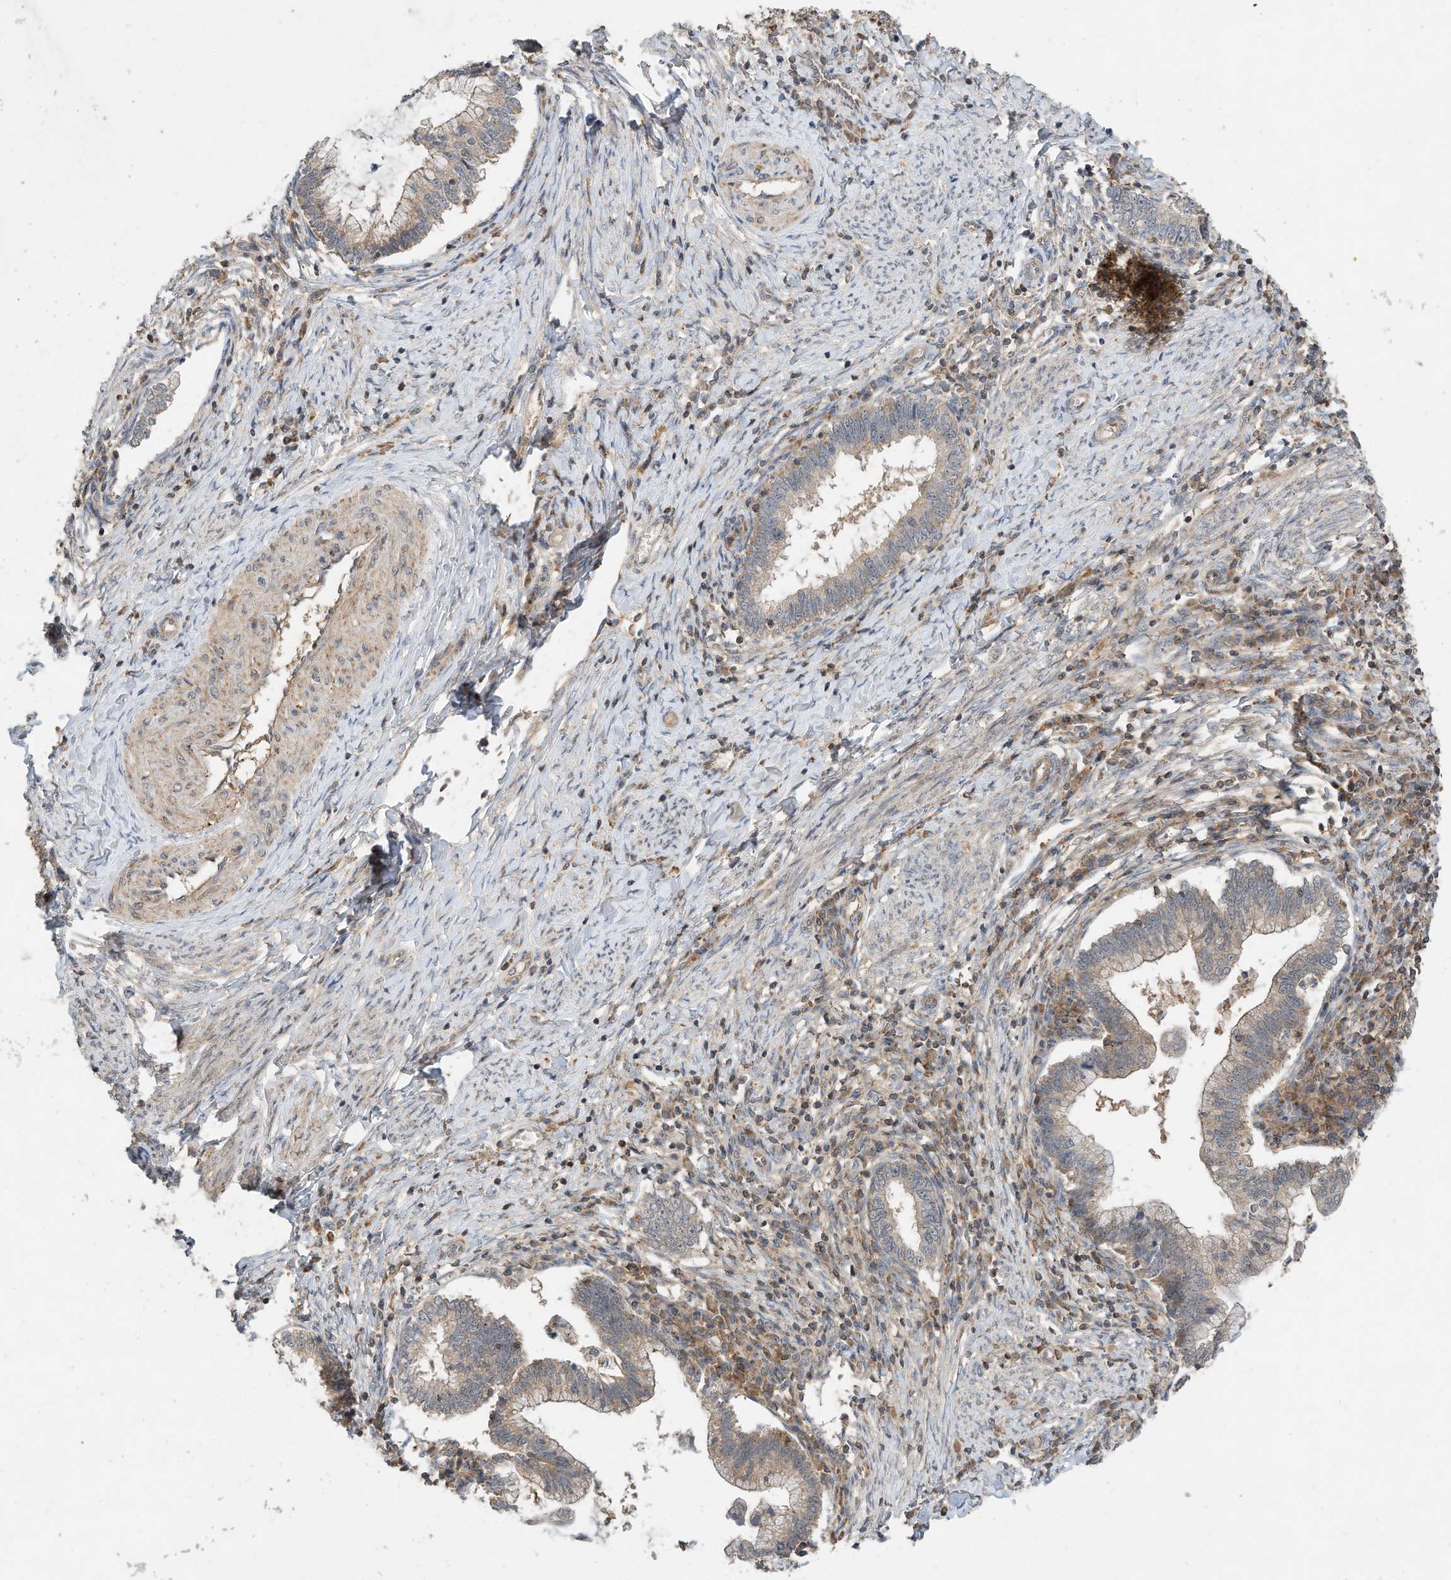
{"staining": {"intensity": "weak", "quantity": ">75%", "location": "cytoplasmic/membranous"}, "tissue": "cervical cancer", "cell_type": "Tumor cells", "image_type": "cancer", "snomed": [{"axis": "morphology", "description": "Adenocarcinoma, NOS"}, {"axis": "topography", "description": "Cervix"}], "caption": "Adenocarcinoma (cervical) tissue demonstrates weak cytoplasmic/membranous staining in approximately >75% of tumor cells, visualized by immunohistochemistry.", "gene": "CPAMD8", "patient": {"sex": "female", "age": 36}}